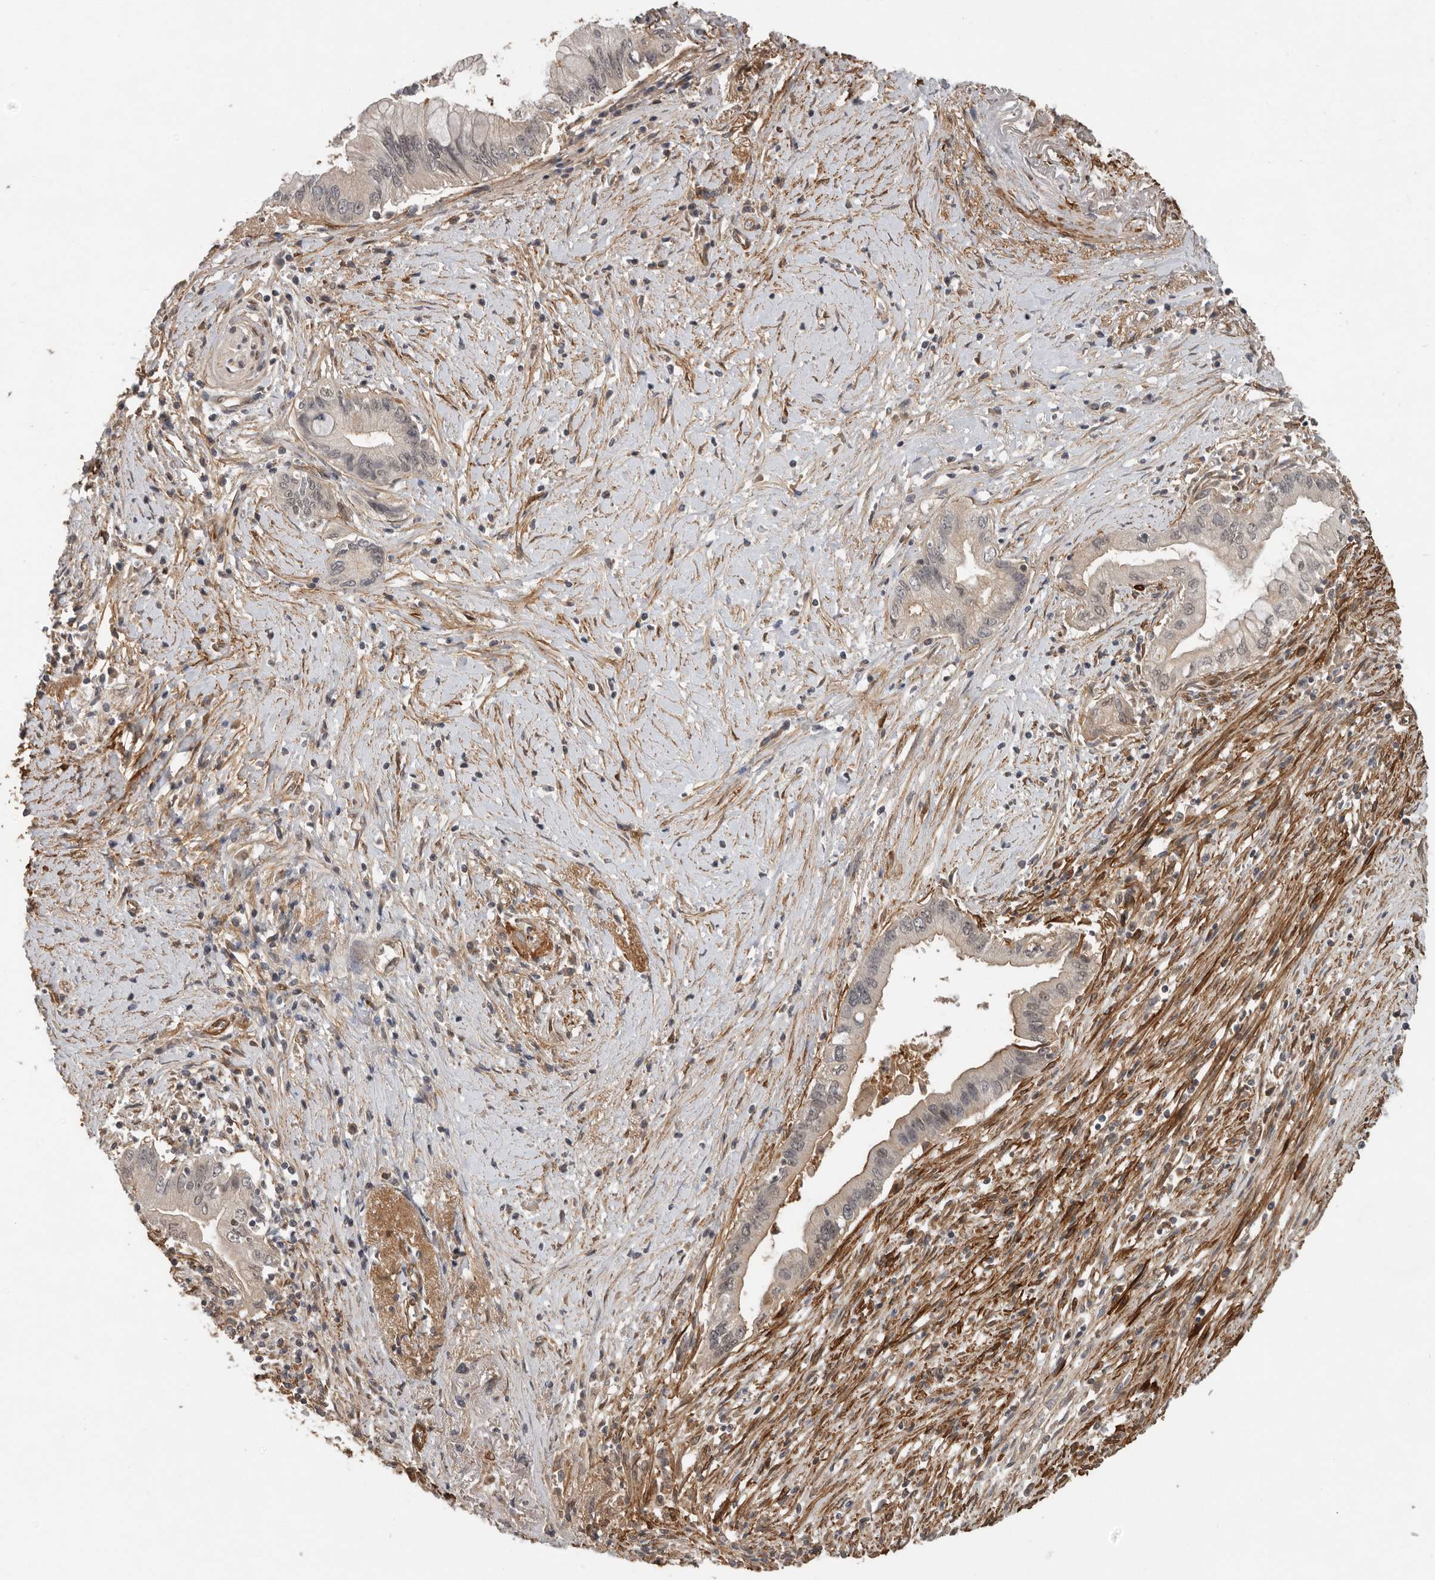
{"staining": {"intensity": "negative", "quantity": "none", "location": "none"}, "tissue": "pancreatic cancer", "cell_type": "Tumor cells", "image_type": "cancer", "snomed": [{"axis": "morphology", "description": "Adenocarcinoma, NOS"}, {"axis": "topography", "description": "Pancreas"}], "caption": "There is no significant positivity in tumor cells of adenocarcinoma (pancreatic). (IHC, brightfield microscopy, high magnification).", "gene": "RNF157", "patient": {"sex": "male", "age": 78}}